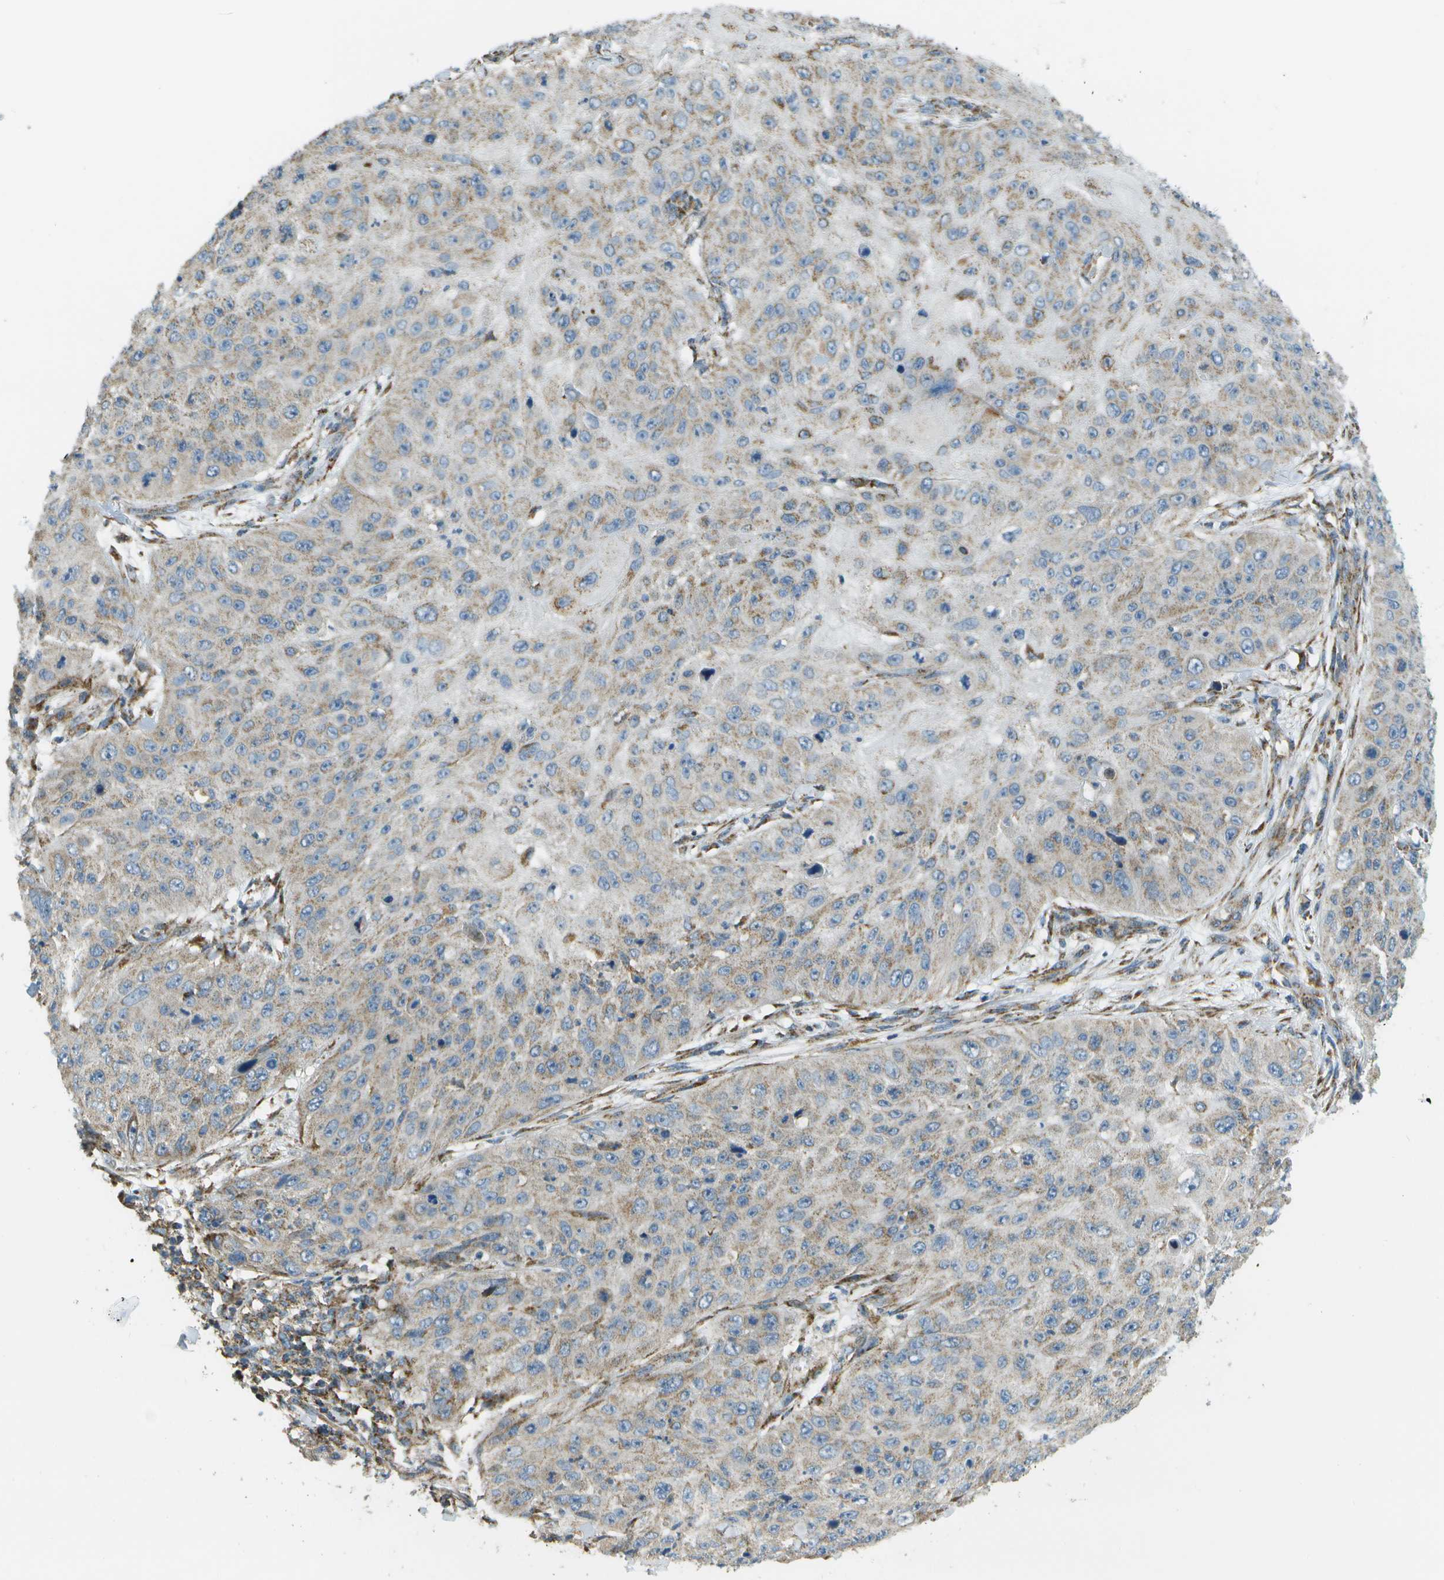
{"staining": {"intensity": "weak", "quantity": ">75%", "location": "cytoplasmic/membranous"}, "tissue": "skin cancer", "cell_type": "Tumor cells", "image_type": "cancer", "snomed": [{"axis": "morphology", "description": "Squamous cell carcinoma, NOS"}, {"axis": "topography", "description": "Skin"}], "caption": "IHC photomicrograph of human skin cancer (squamous cell carcinoma) stained for a protein (brown), which reveals low levels of weak cytoplasmic/membranous staining in approximately >75% of tumor cells.", "gene": "NRK", "patient": {"sex": "female", "age": 80}}